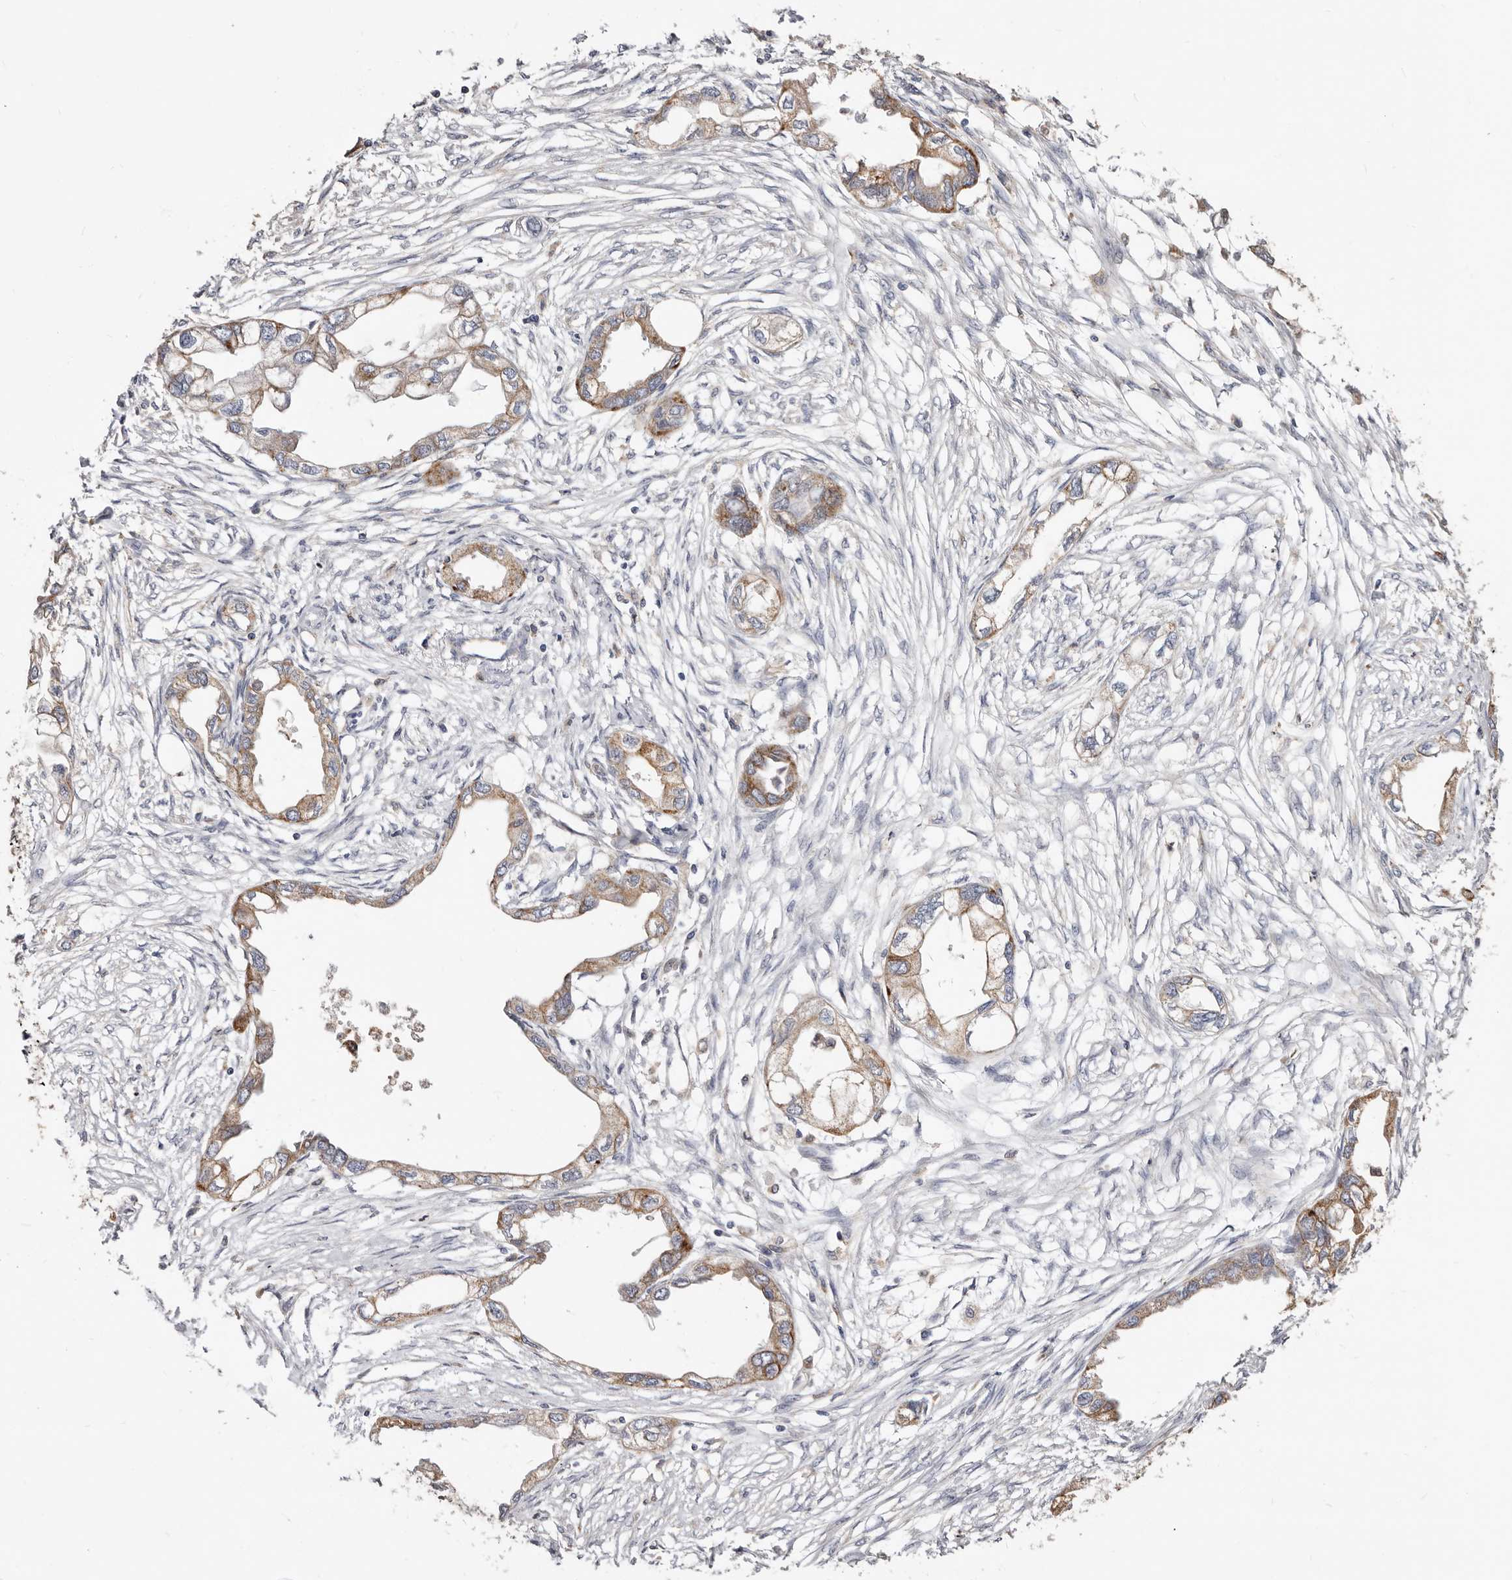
{"staining": {"intensity": "moderate", "quantity": ">75%", "location": "cytoplasmic/membranous"}, "tissue": "endometrial cancer", "cell_type": "Tumor cells", "image_type": "cancer", "snomed": [{"axis": "morphology", "description": "Adenocarcinoma, NOS"}, {"axis": "morphology", "description": "Adenocarcinoma, metastatic, NOS"}, {"axis": "topography", "description": "Adipose tissue"}, {"axis": "topography", "description": "Endometrium"}], "caption": "Metastatic adenocarcinoma (endometrial) stained with a brown dye displays moderate cytoplasmic/membranous positive positivity in approximately >75% of tumor cells.", "gene": "LRRC25", "patient": {"sex": "female", "age": 67}}